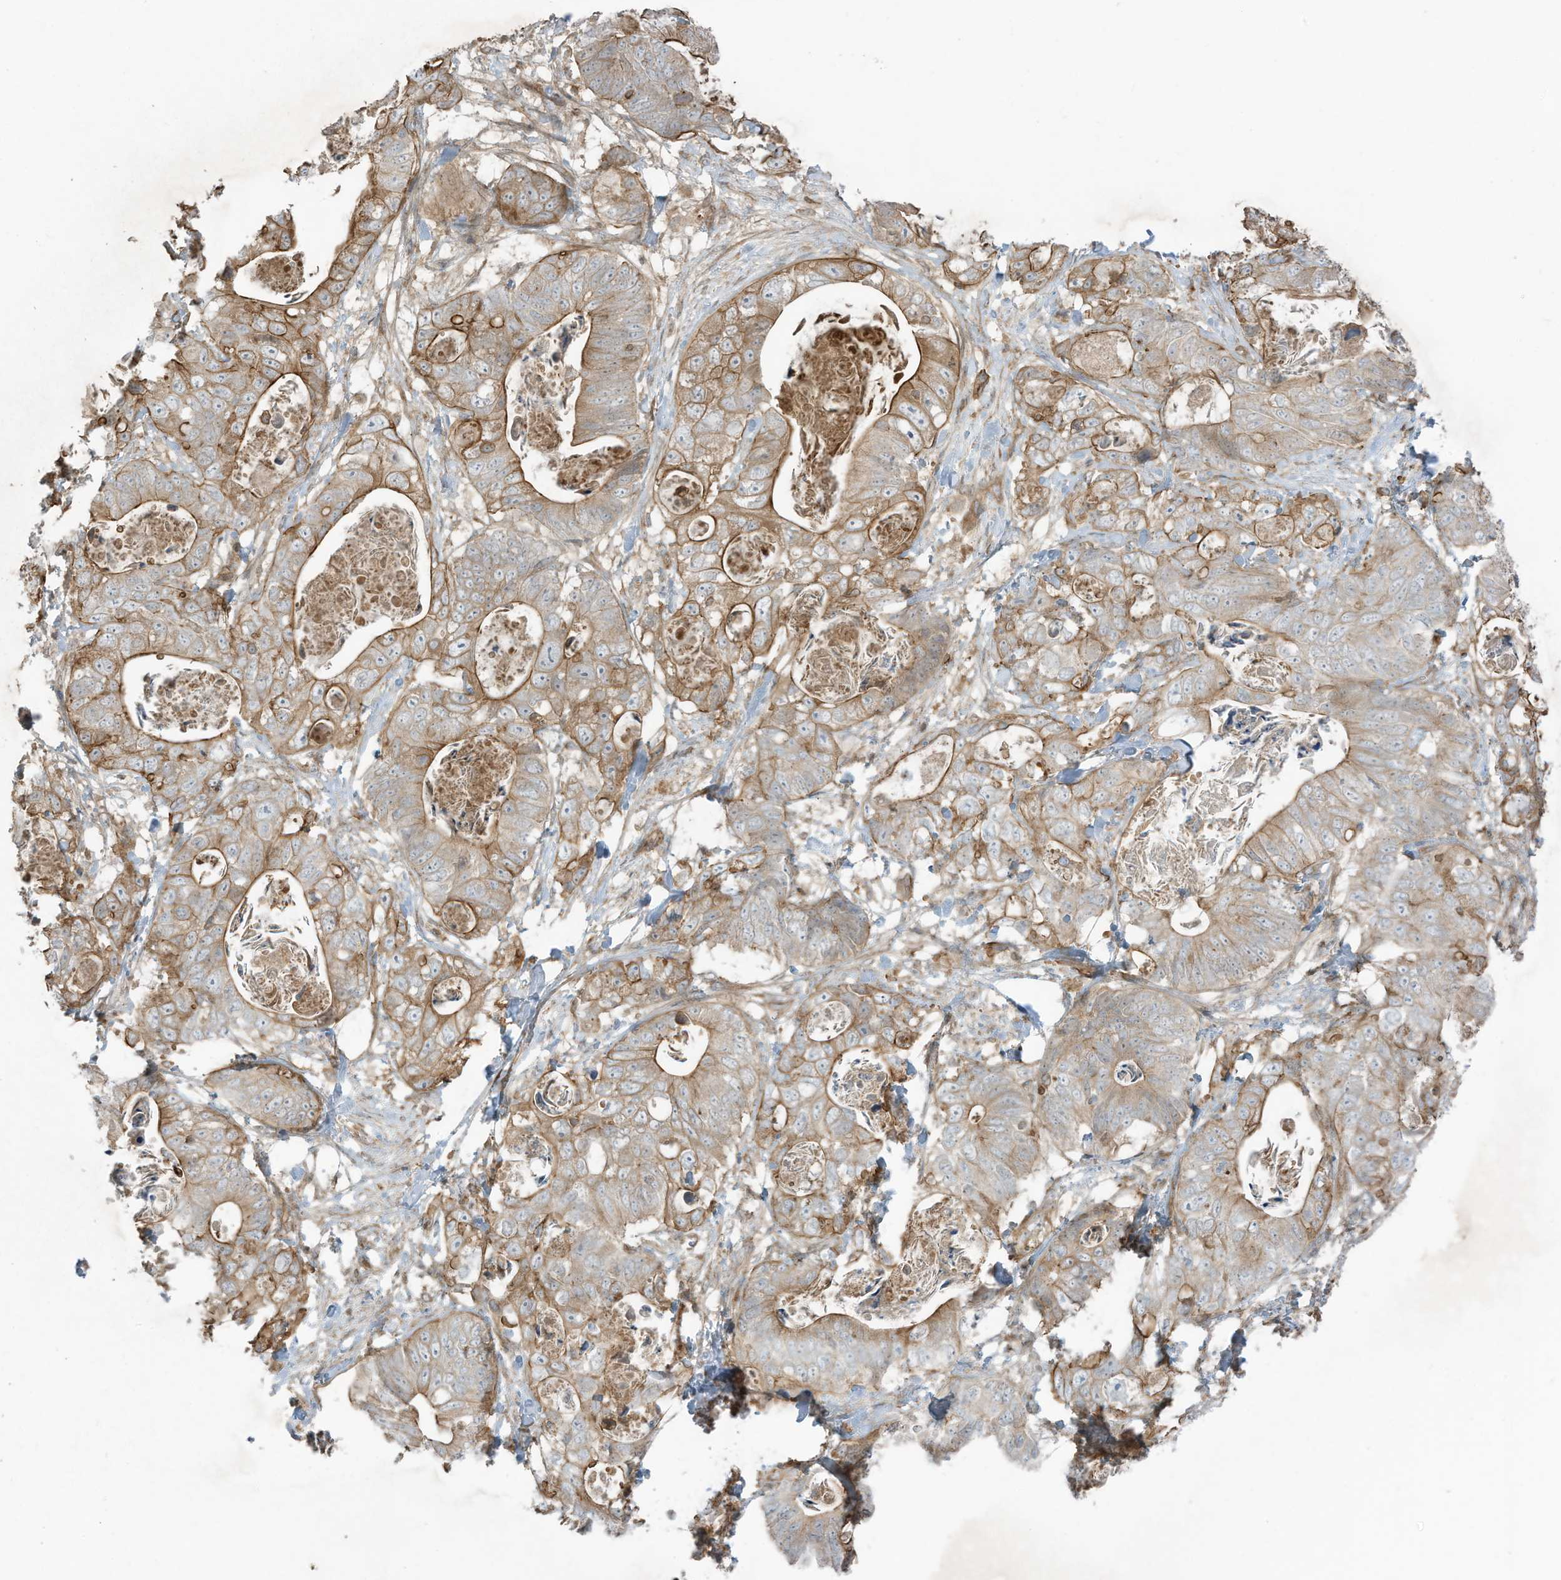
{"staining": {"intensity": "moderate", "quantity": ">75%", "location": "cytoplasmic/membranous"}, "tissue": "stomach cancer", "cell_type": "Tumor cells", "image_type": "cancer", "snomed": [{"axis": "morphology", "description": "Normal tissue, NOS"}, {"axis": "morphology", "description": "Adenocarcinoma, NOS"}, {"axis": "topography", "description": "Stomach"}], "caption": "A histopathology image showing moderate cytoplasmic/membranous expression in about >75% of tumor cells in adenocarcinoma (stomach), as visualized by brown immunohistochemical staining.", "gene": "SLC25A12", "patient": {"sex": "female", "age": 89}}